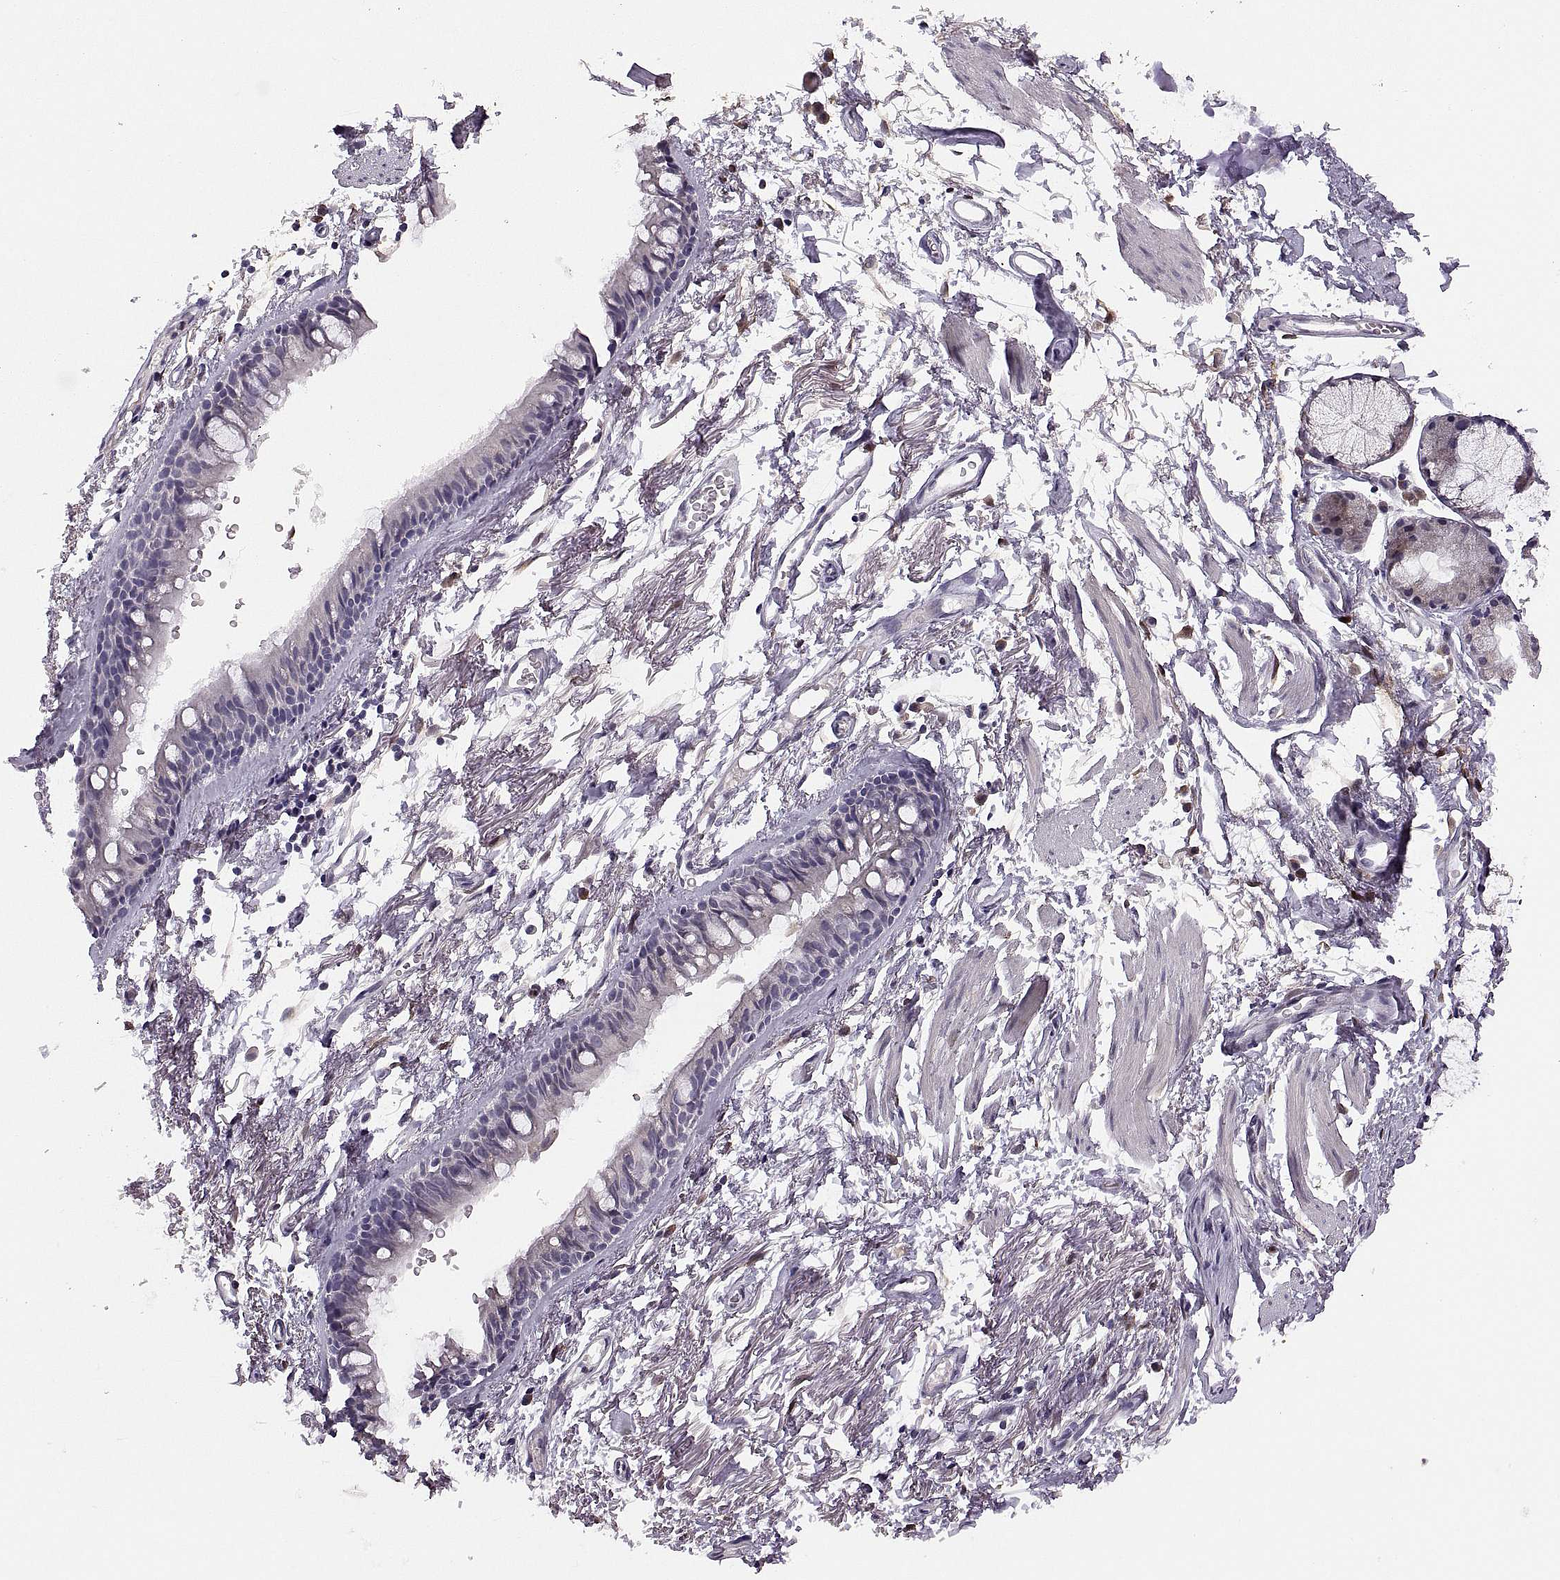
{"staining": {"intensity": "negative", "quantity": "none", "location": "none"}, "tissue": "soft tissue", "cell_type": "Fibroblasts", "image_type": "normal", "snomed": [{"axis": "morphology", "description": "Normal tissue, NOS"}, {"axis": "topography", "description": "Cartilage tissue"}, {"axis": "topography", "description": "Bronchus"}], "caption": "Human soft tissue stained for a protein using immunohistochemistry exhibits no positivity in fibroblasts.", "gene": "ADH6", "patient": {"sex": "female", "age": 79}}